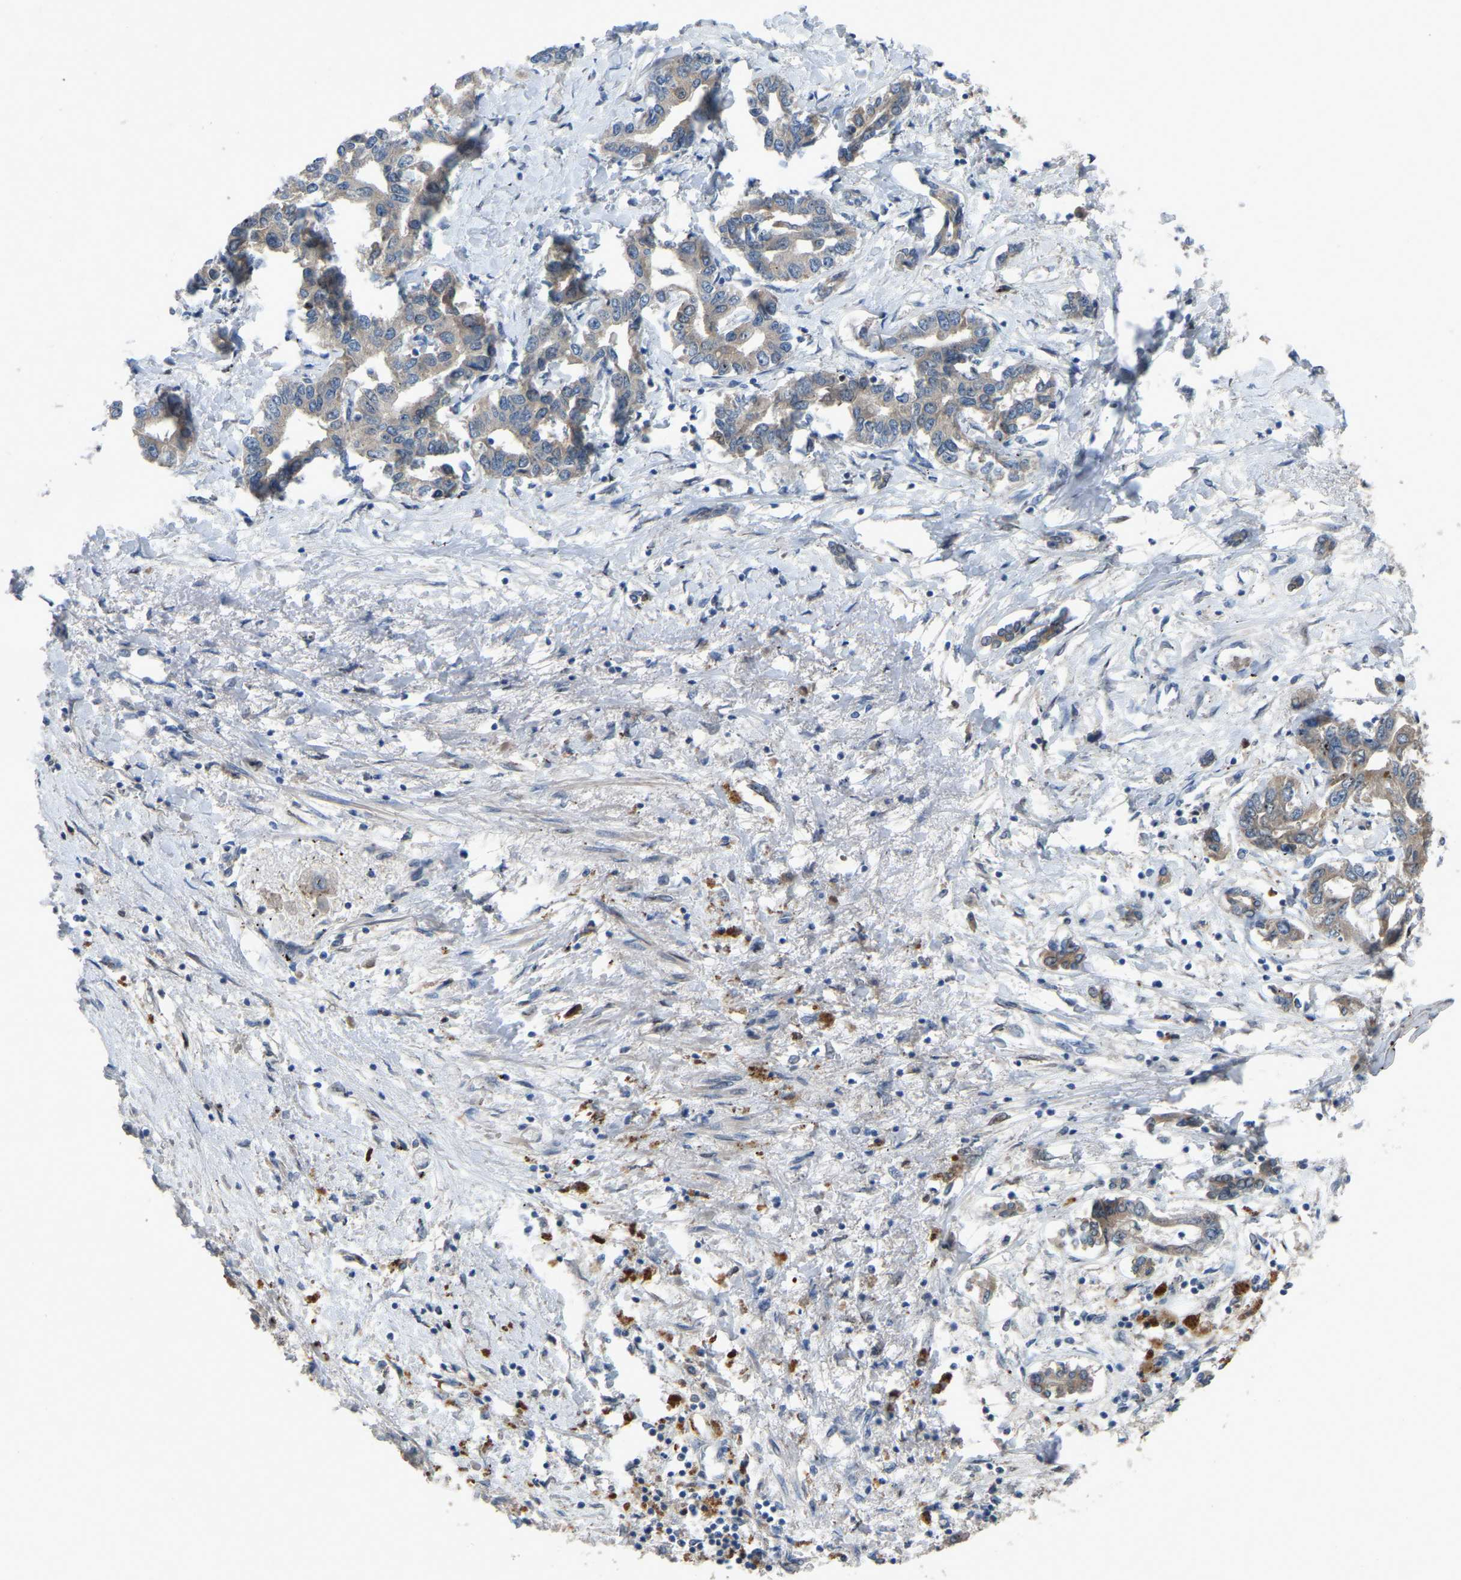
{"staining": {"intensity": "moderate", "quantity": ">75%", "location": "cytoplasmic/membranous"}, "tissue": "liver cancer", "cell_type": "Tumor cells", "image_type": "cancer", "snomed": [{"axis": "morphology", "description": "Cholangiocarcinoma"}, {"axis": "topography", "description": "Liver"}], "caption": "Liver cancer stained with immunohistochemistry exhibits moderate cytoplasmic/membranous positivity in approximately >75% of tumor cells. (Stains: DAB (3,3'-diaminobenzidine) in brown, nuclei in blue, Microscopy: brightfield microscopy at high magnification).", "gene": "FHIT", "patient": {"sex": "male", "age": 59}}